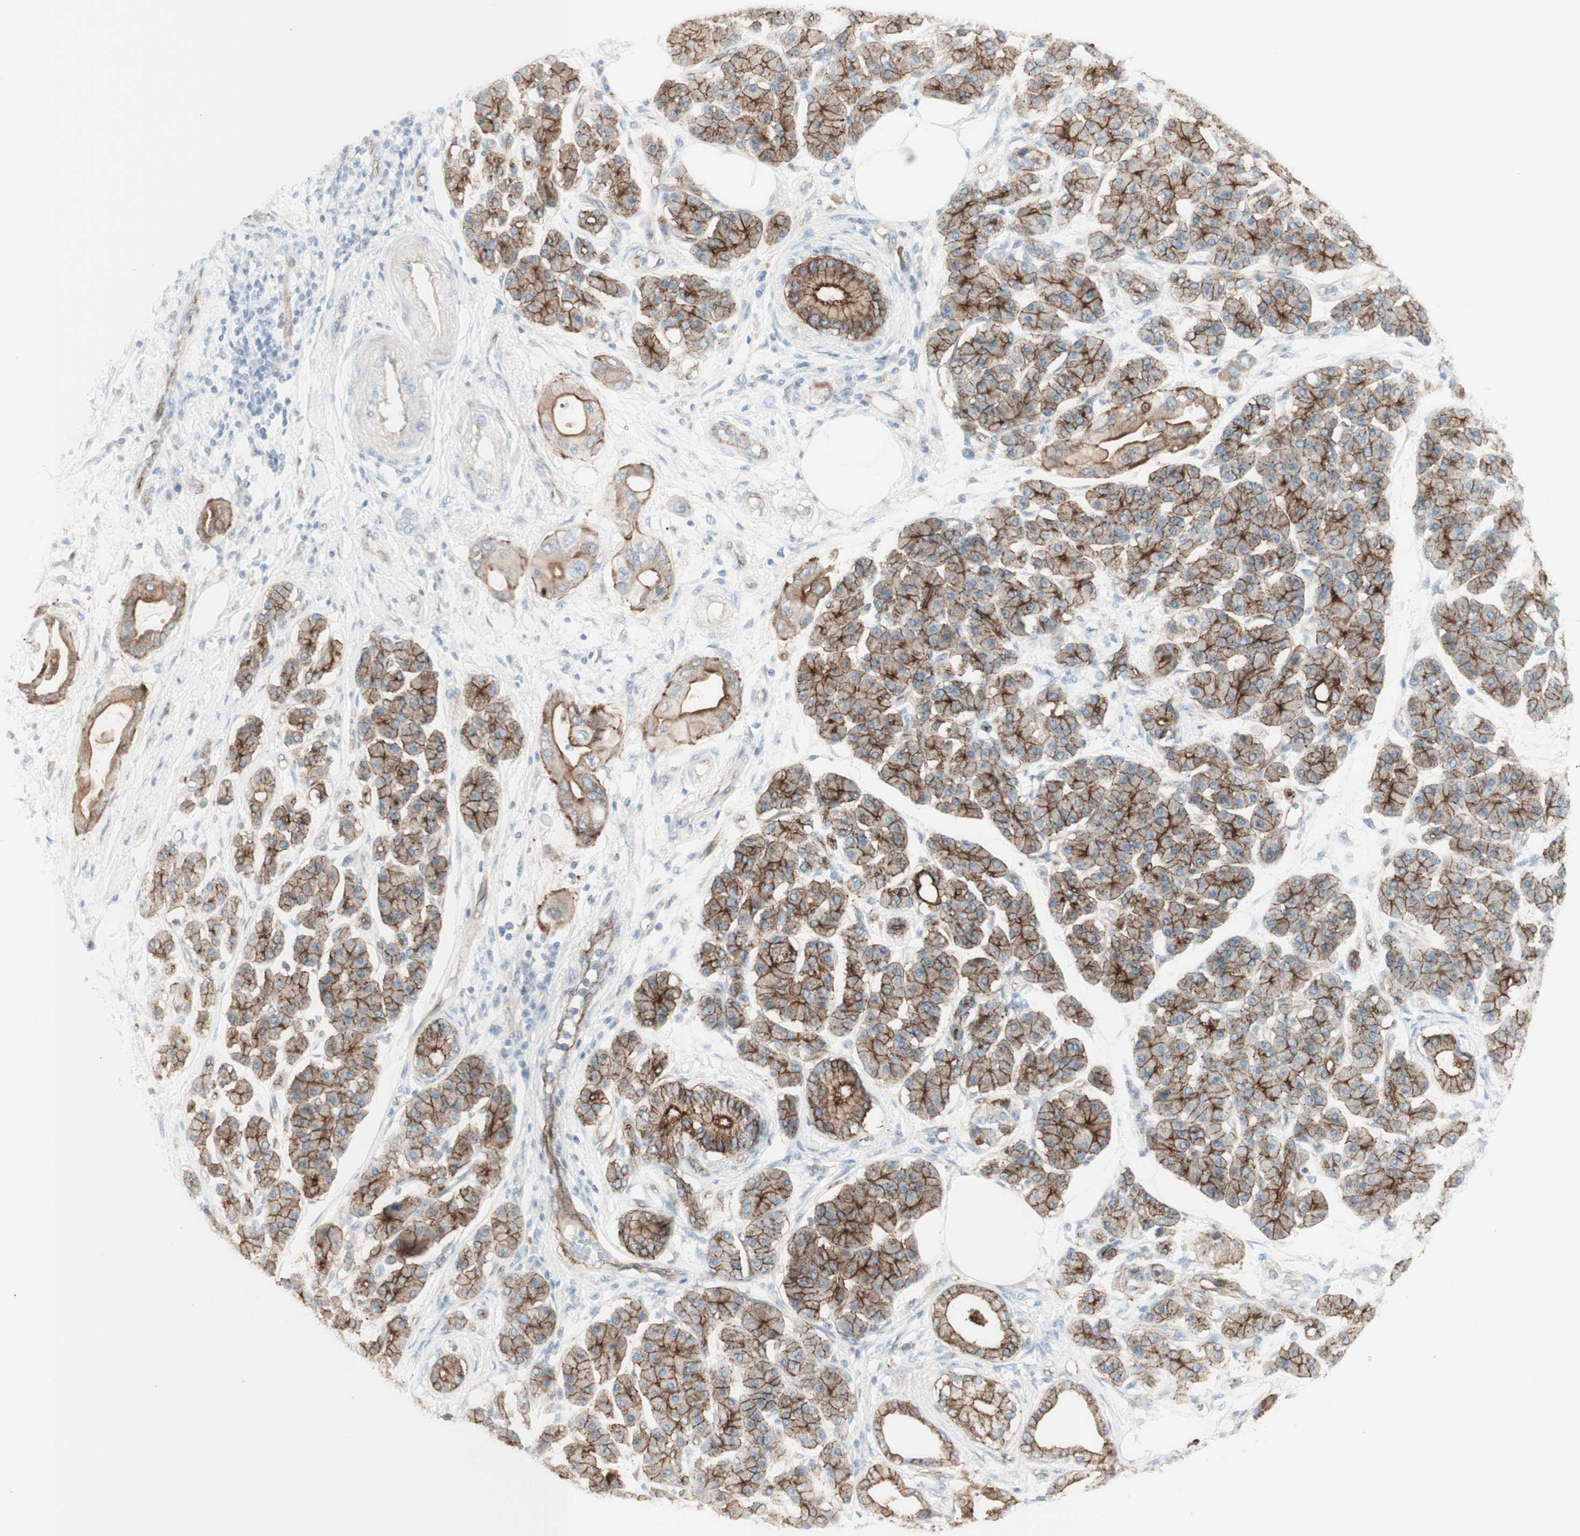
{"staining": {"intensity": "moderate", "quantity": "25%-75%", "location": "cytoplasmic/membranous"}, "tissue": "pancreatic cancer", "cell_type": "Tumor cells", "image_type": "cancer", "snomed": [{"axis": "morphology", "description": "Adenocarcinoma, NOS"}, {"axis": "morphology", "description": "Adenocarcinoma, metastatic, NOS"}, {"axis": "topography", "description": "Lymph node"}, {"axis": "topography", "description": "Pancreas"}, {"axis": "topography", "description": "Duodenum"}], "caption": "A medium amount of moderate cytoplasmic/membranous staining is seen in approximately 25%-75% of tumor cells in pancreatic cancer tissue.", "gene": "MYO6", "patient": {"sex": "female", "age": 64}}